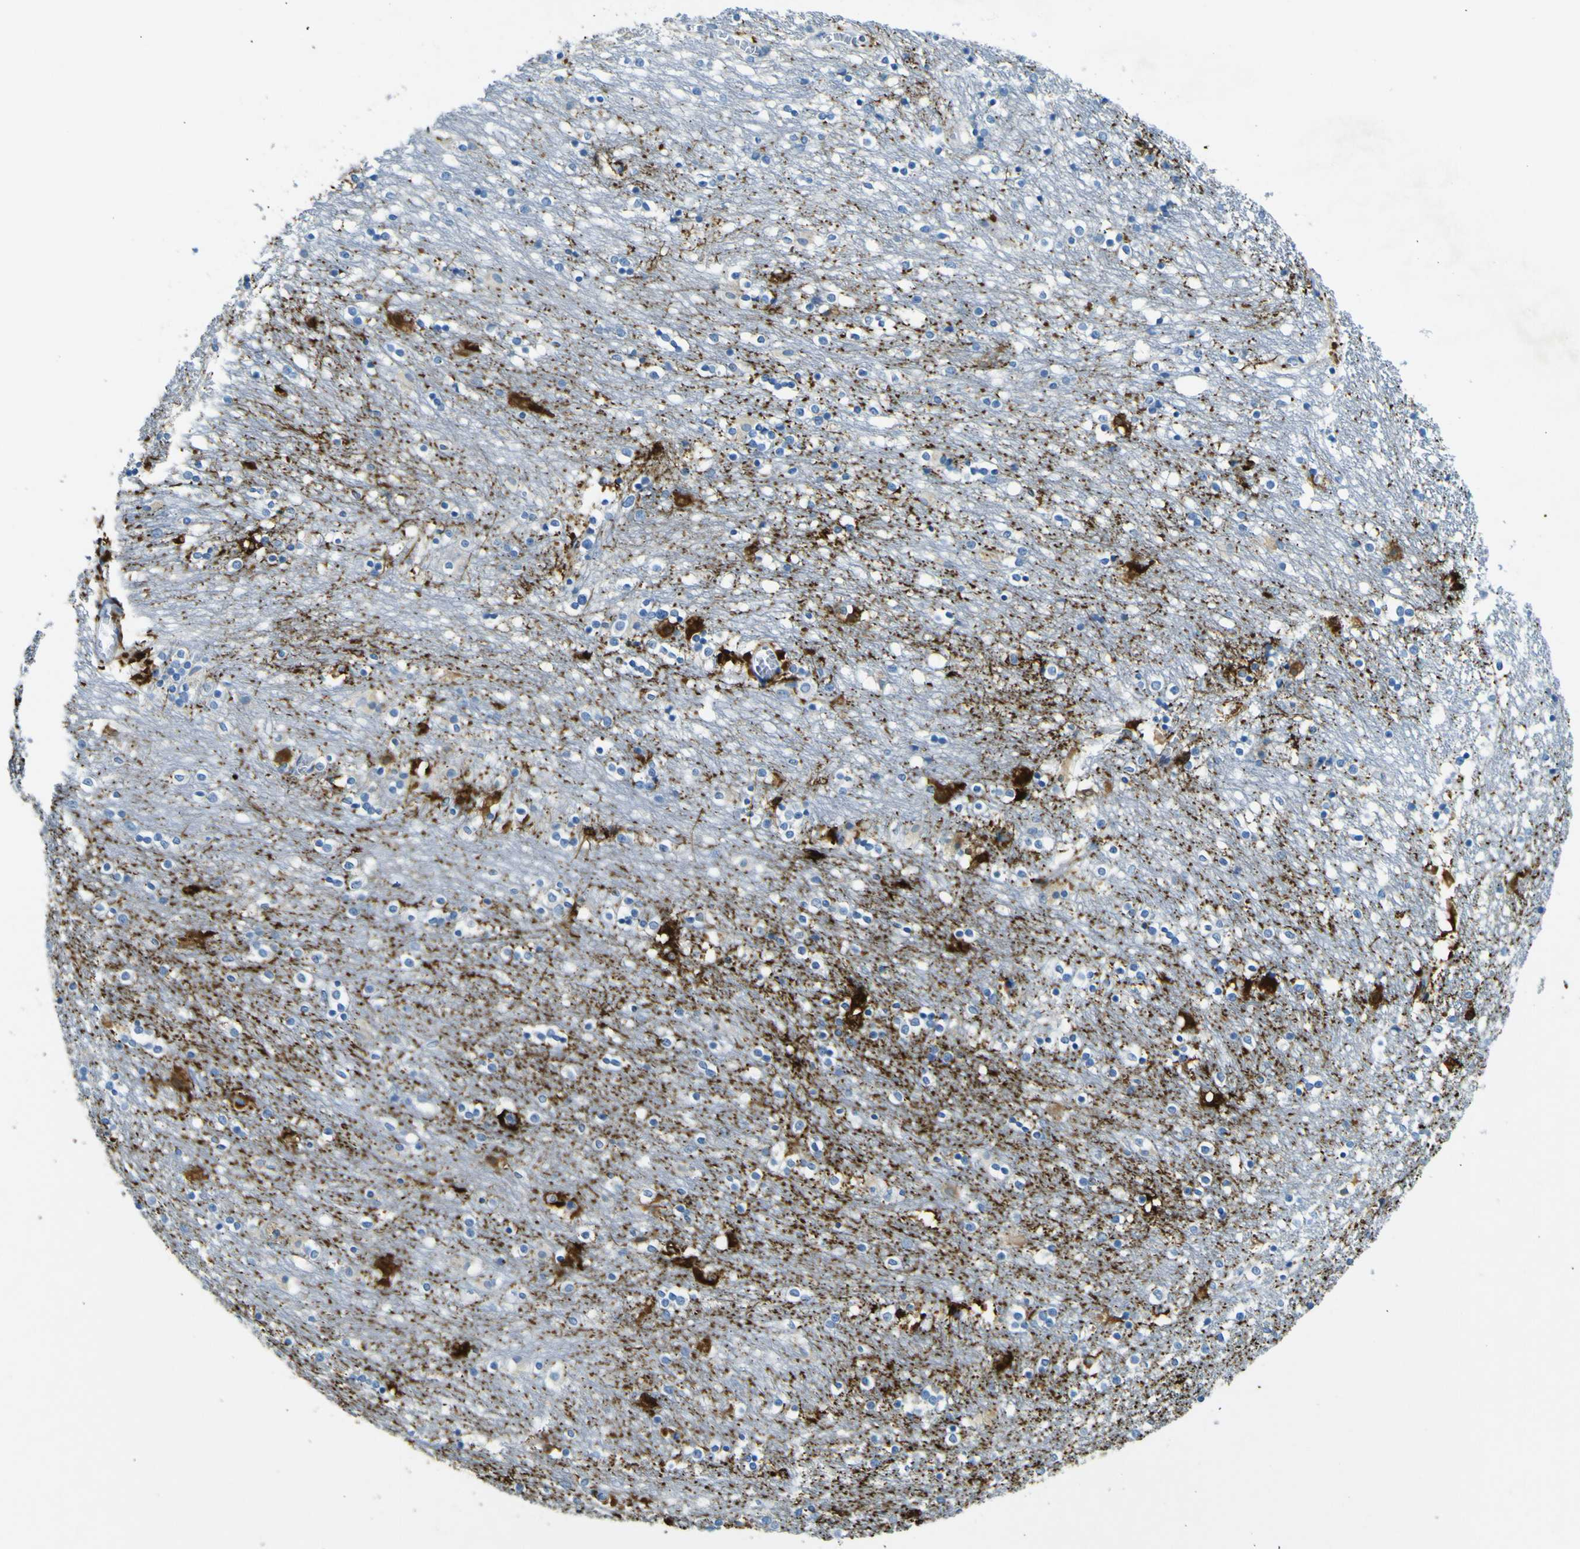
{"staining": {"intensity": "moderate", "quantity": "<25%", "location": "cytoplasmic/membranous"}, "tissue": "caudate", "cell_type": "Glial cells", "image_type": "normal", "snomed": [{"axis": "morphology", "description": "Normal tissue, NOS"}, {"axis": "topography", "description": "Lateral ventricle wall"}], "caption": "Benign caudate was stained to show a protein in brown. There is low levels of moderate cytoplasmic/membranous positivity in about <25% of glial cells. Using DAB (3,3'-diaminobenzidine) (brown) and hematoxylin (blue) stains, captured at high magnification using brightfield microscopy.", "gene": "SORCS1", "patient": {"sex": "female", "age": 54}}